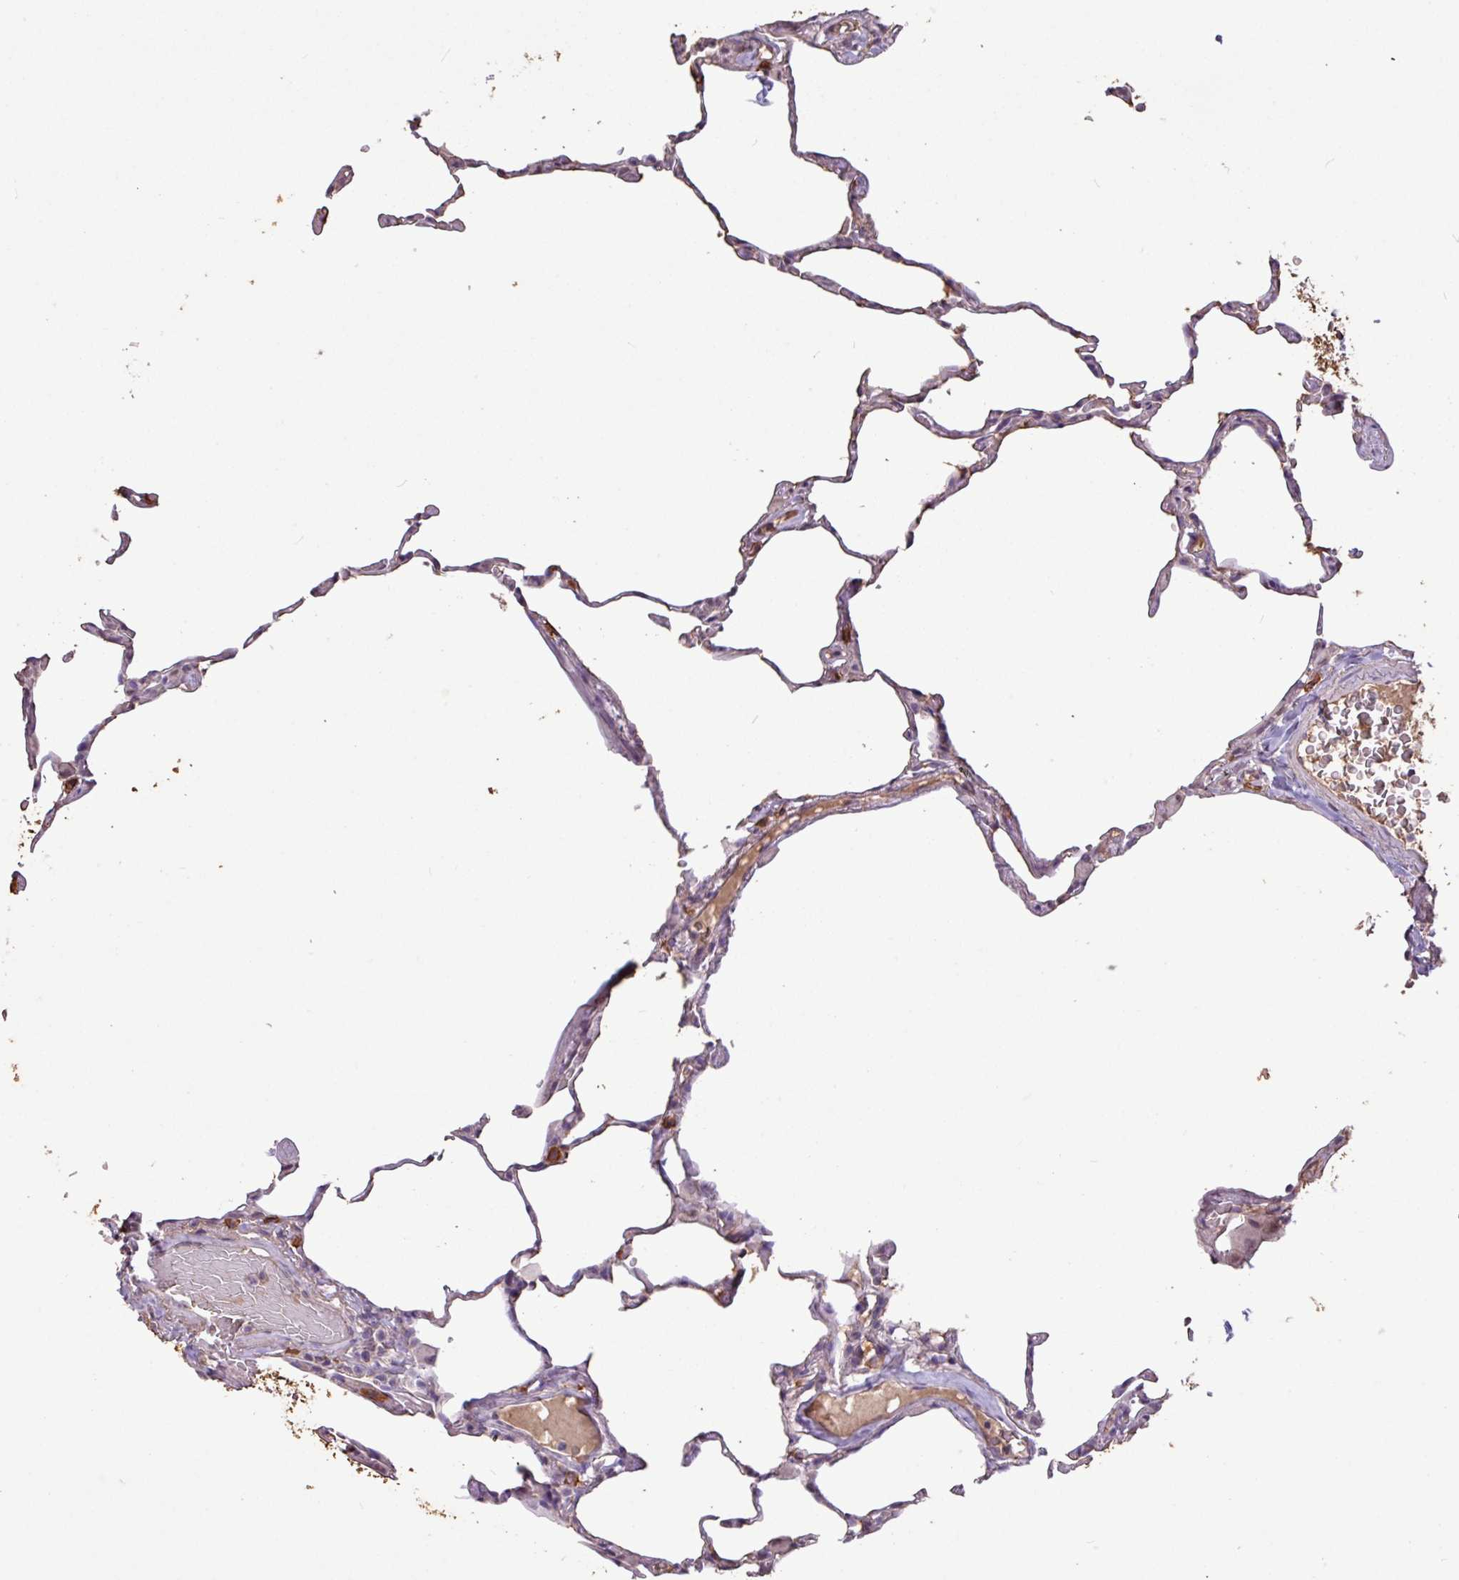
{"staining": {"intensity": "negative", "quantity": "none", "location": "none"}, "tissue": "lung", "cell_type": "Alveolar cells", "image_type": "normal", "snomed": [{"axis": "morphology", "description": "Normal tissue, NOS"}, {"axis": "topography", "description": "Lung"}], "caption": "Immunohistochemical staining of benign lung reveals no significant positivity in alveolar cells.", "gene": "L3MBTL3", "patient": {"sex": "female", "age": 57}}